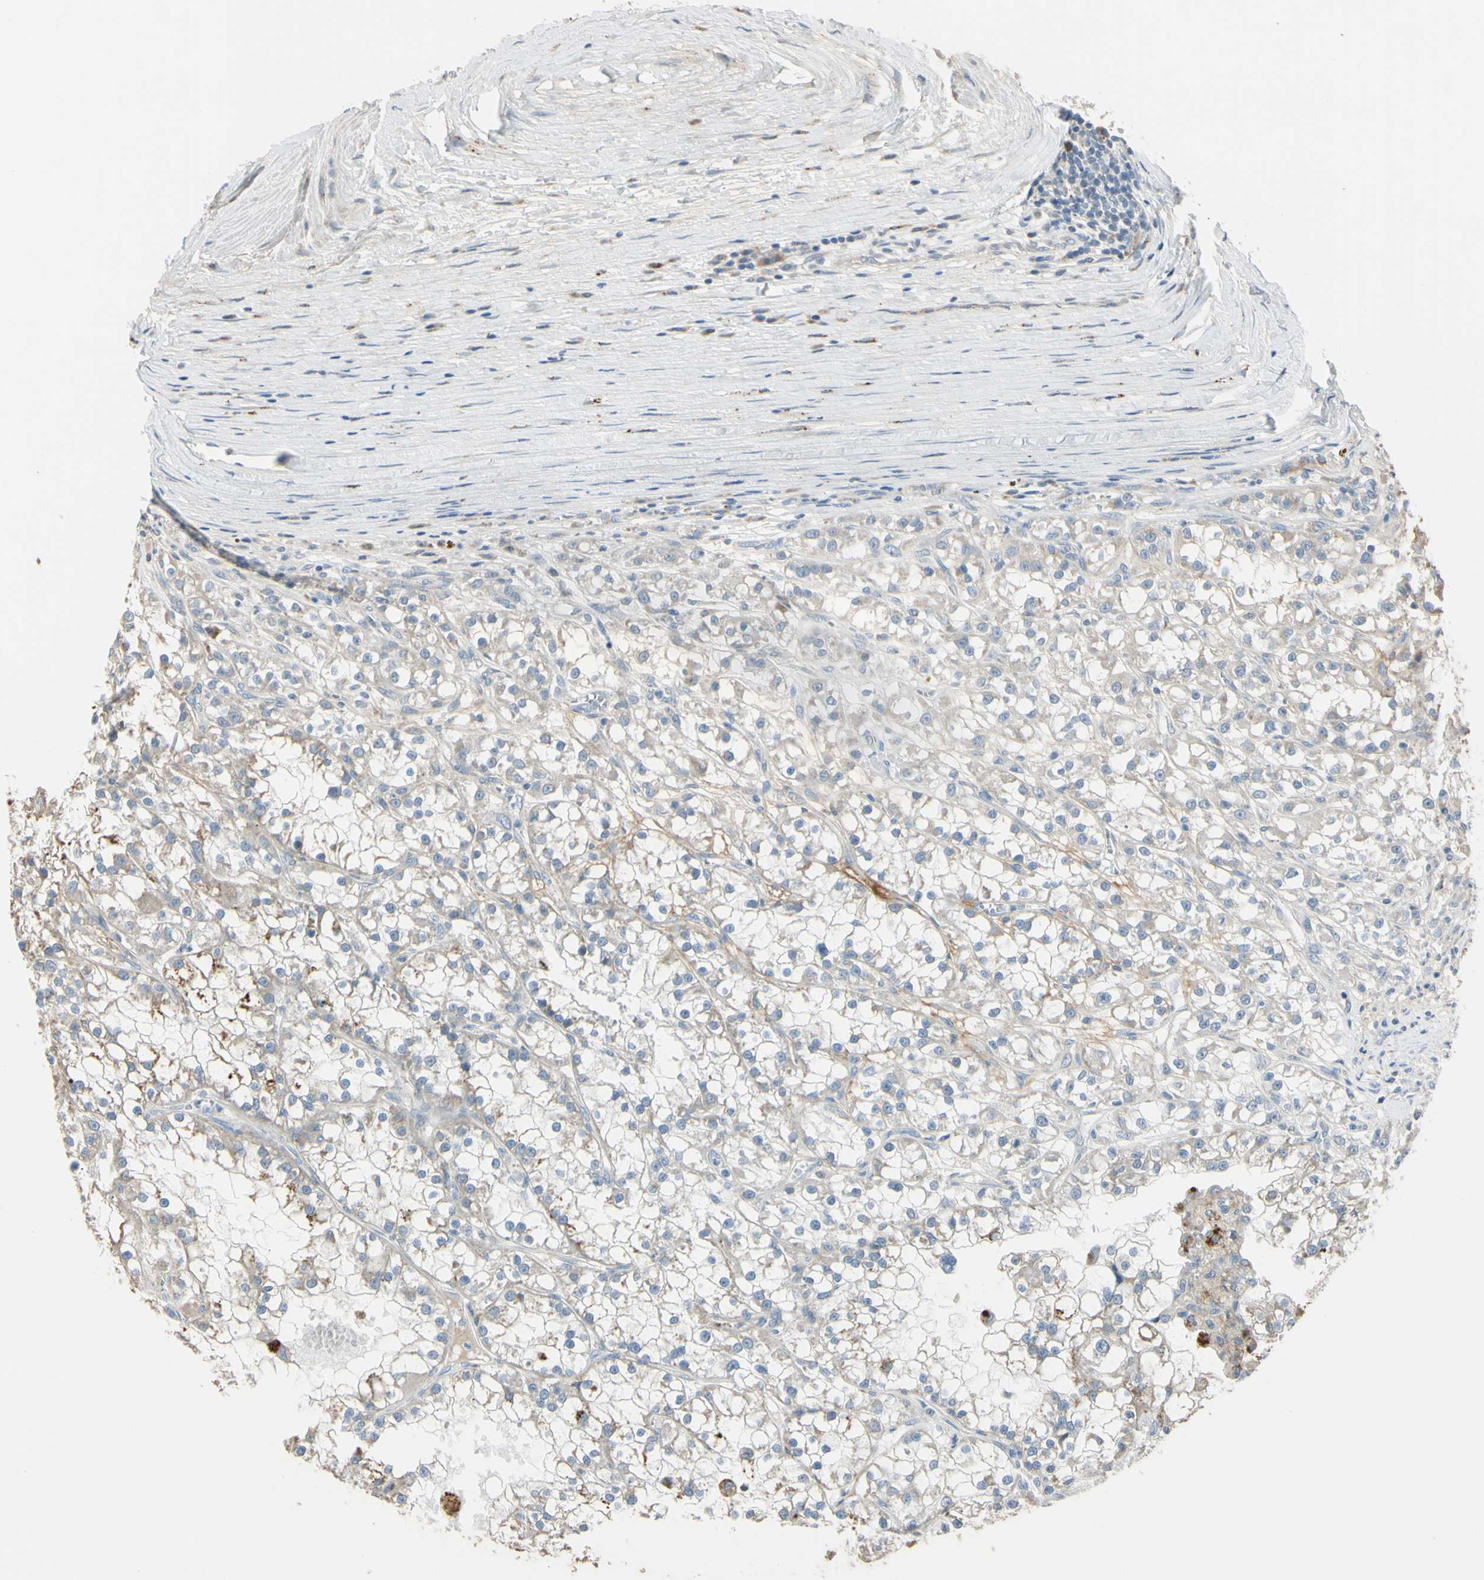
{"staining": {"intensity": "weak", "quantity": ">75%", "location": "cytoplasmic/membranous"}, "tissue": "renal cancer", "cell_type": "Tumor cells", "image_type": "cancer", "snomed": [{"axis": "morphology", "description": "Adenocarcinoma, NOS"}, {"axis": "topography", "description": "Kidney"}], "caption": "IHC of renal cancer (adenocarcinoma) displays low levels of weak cytoplasmic/membranous staining in about >75% of tumor cells.", "gene": "ANGPTL1", "patient": {"sex": "female", "age": 52}}